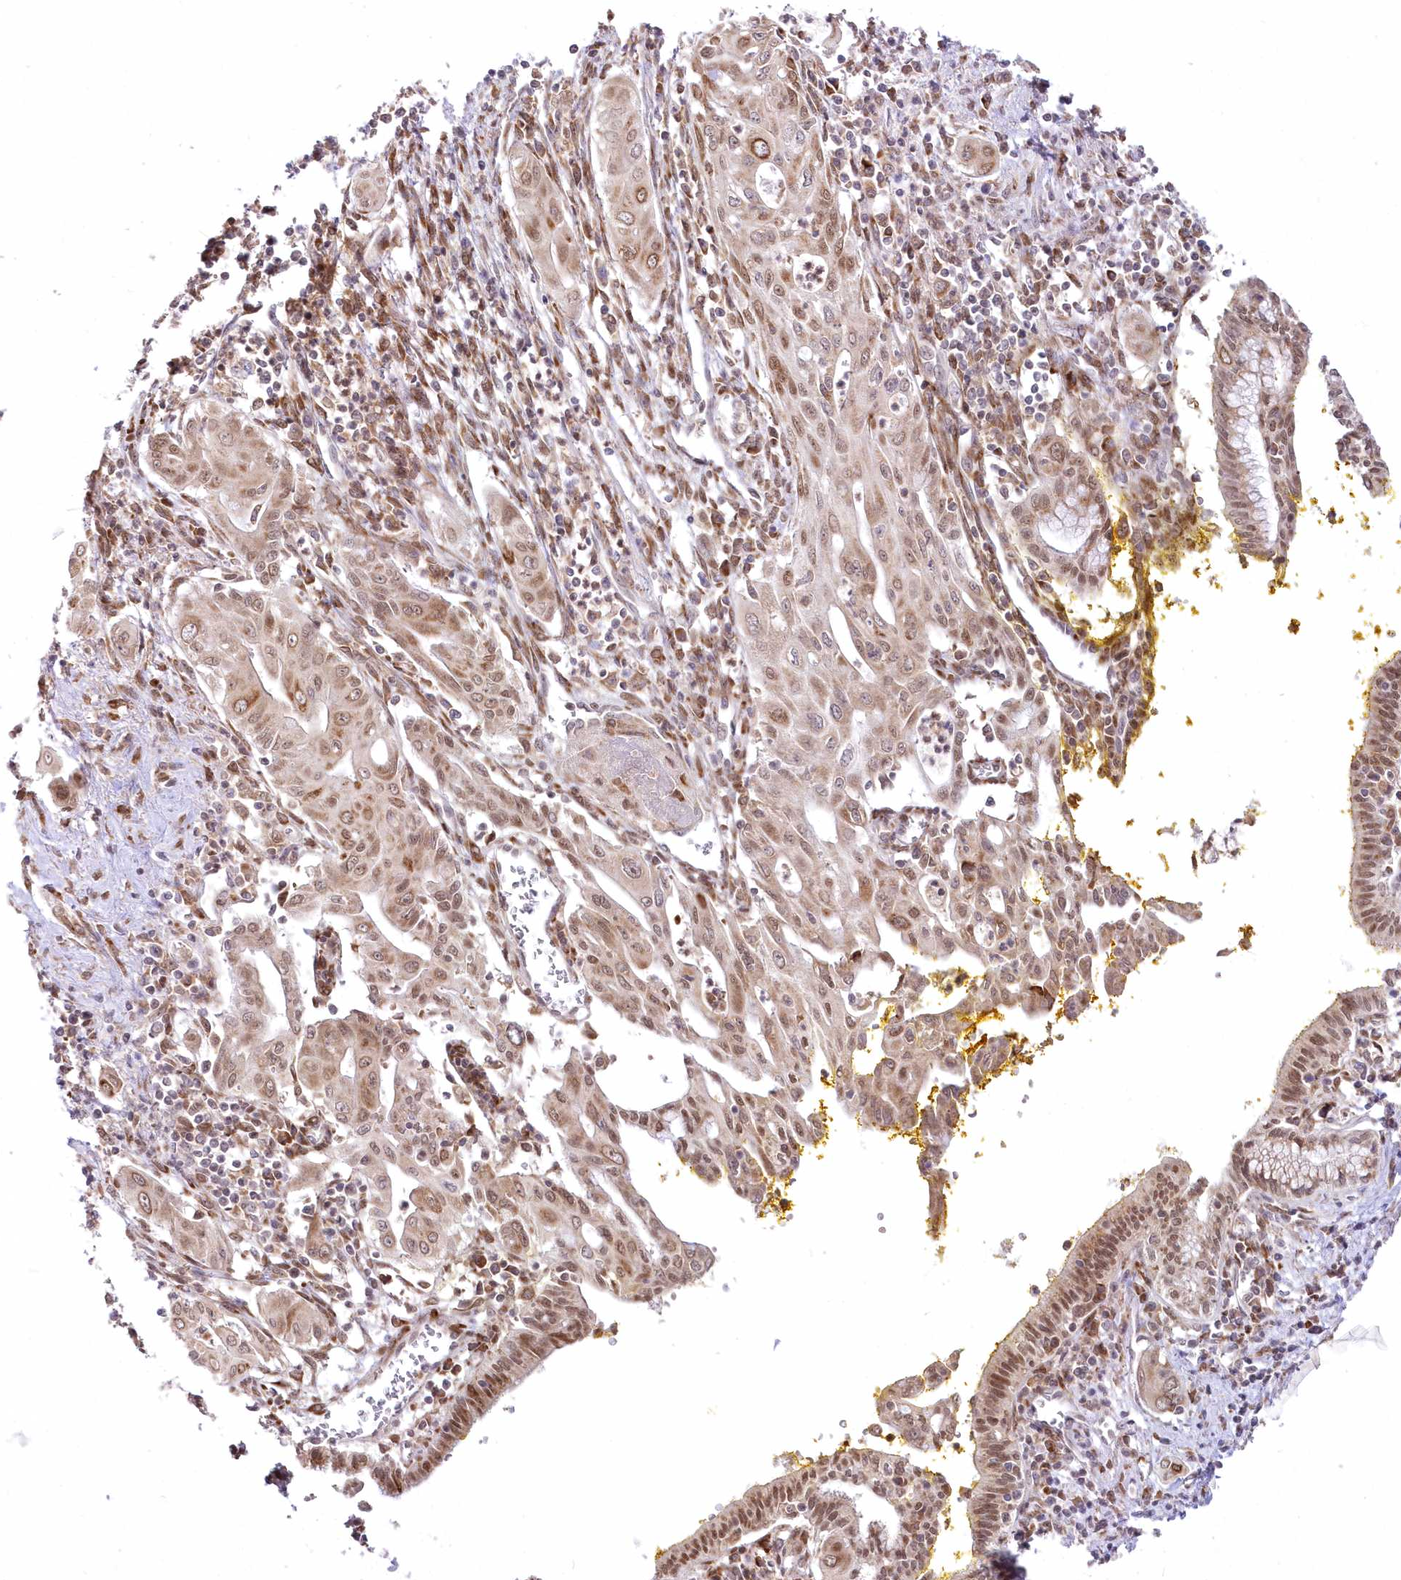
{"staining": {"intensity": "weak", "quantity": "25%-75%", "location": "cytoplasmic/membranous,nuclear"}, "tissue": "pancreatic cancer", "cell_type": "Tumor cells", "image_type": "cancer", "snomed": [{"axis": "morphology", "description": "Adenocarcinoma, NOS"}, {"axis": "topography", "description": "Pancreas"}], "caption": "Protein analysis of adenocarcinoma (pancreatic) tissue displays weak cytoplasmic/membranous and nuclear expression in about 25%-75% of tumor cells.", "gene": "LDB1", "patient": {"sex": "male", "age": 58}}